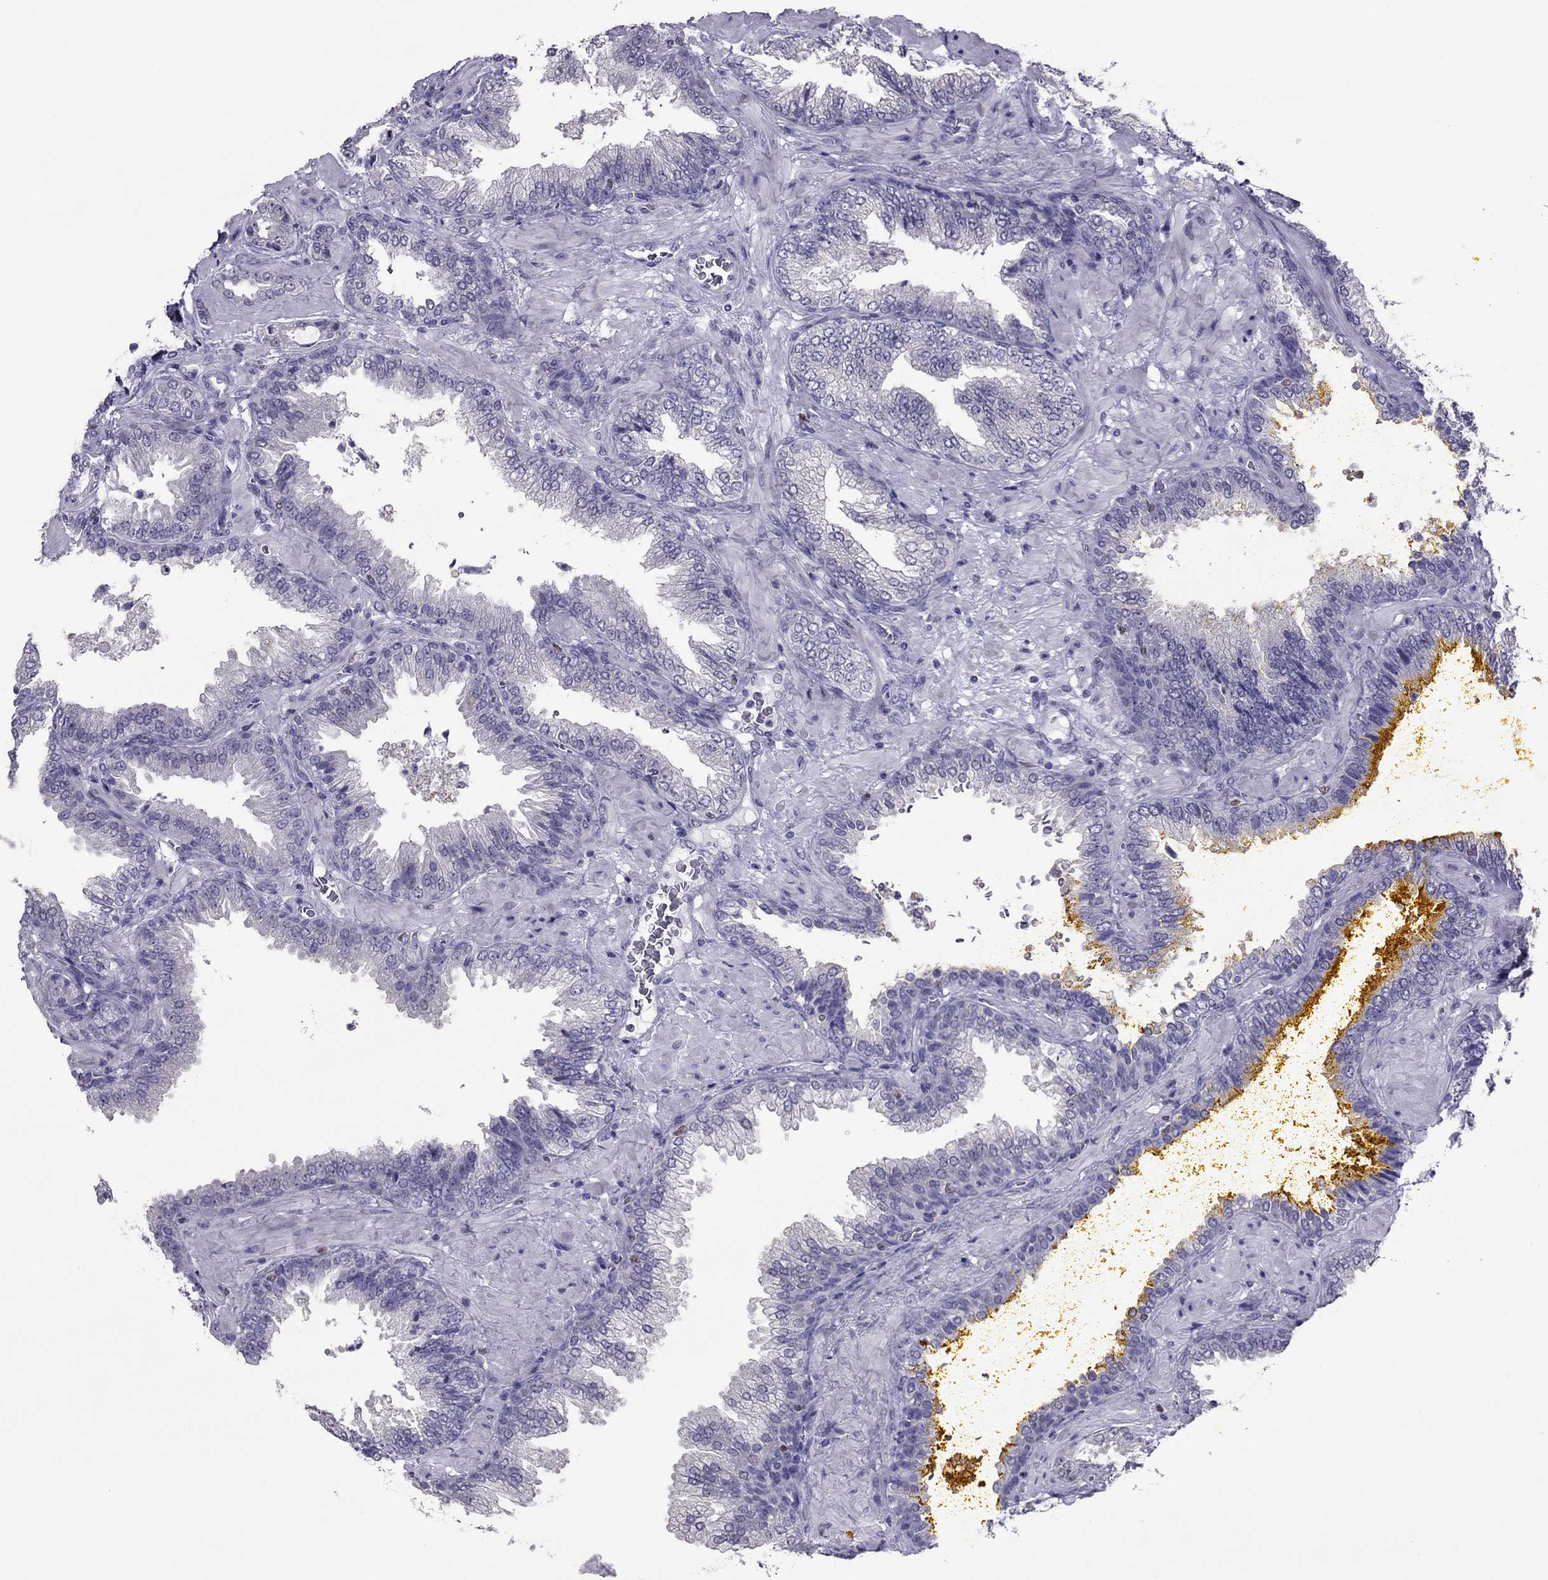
{"staining": {"intensity": "negative", "quantity": "none", "location": "none"}, "tissue": "prostate cancer", "cell_type": "Tumor cells", "image_type": "cancer", "snomed": [{"axis": "morphology", "description": "Adenocarcinoma, Low grade"}, {"axis": "topography", "description": "Prostate"}], "caption": "IHC micrograph of prostate cancer stained for a protein (brown), which exhibits no staining in tumor cells.", "gene": "SPINT3", "patient": {"sex": "male", "age": 68}}